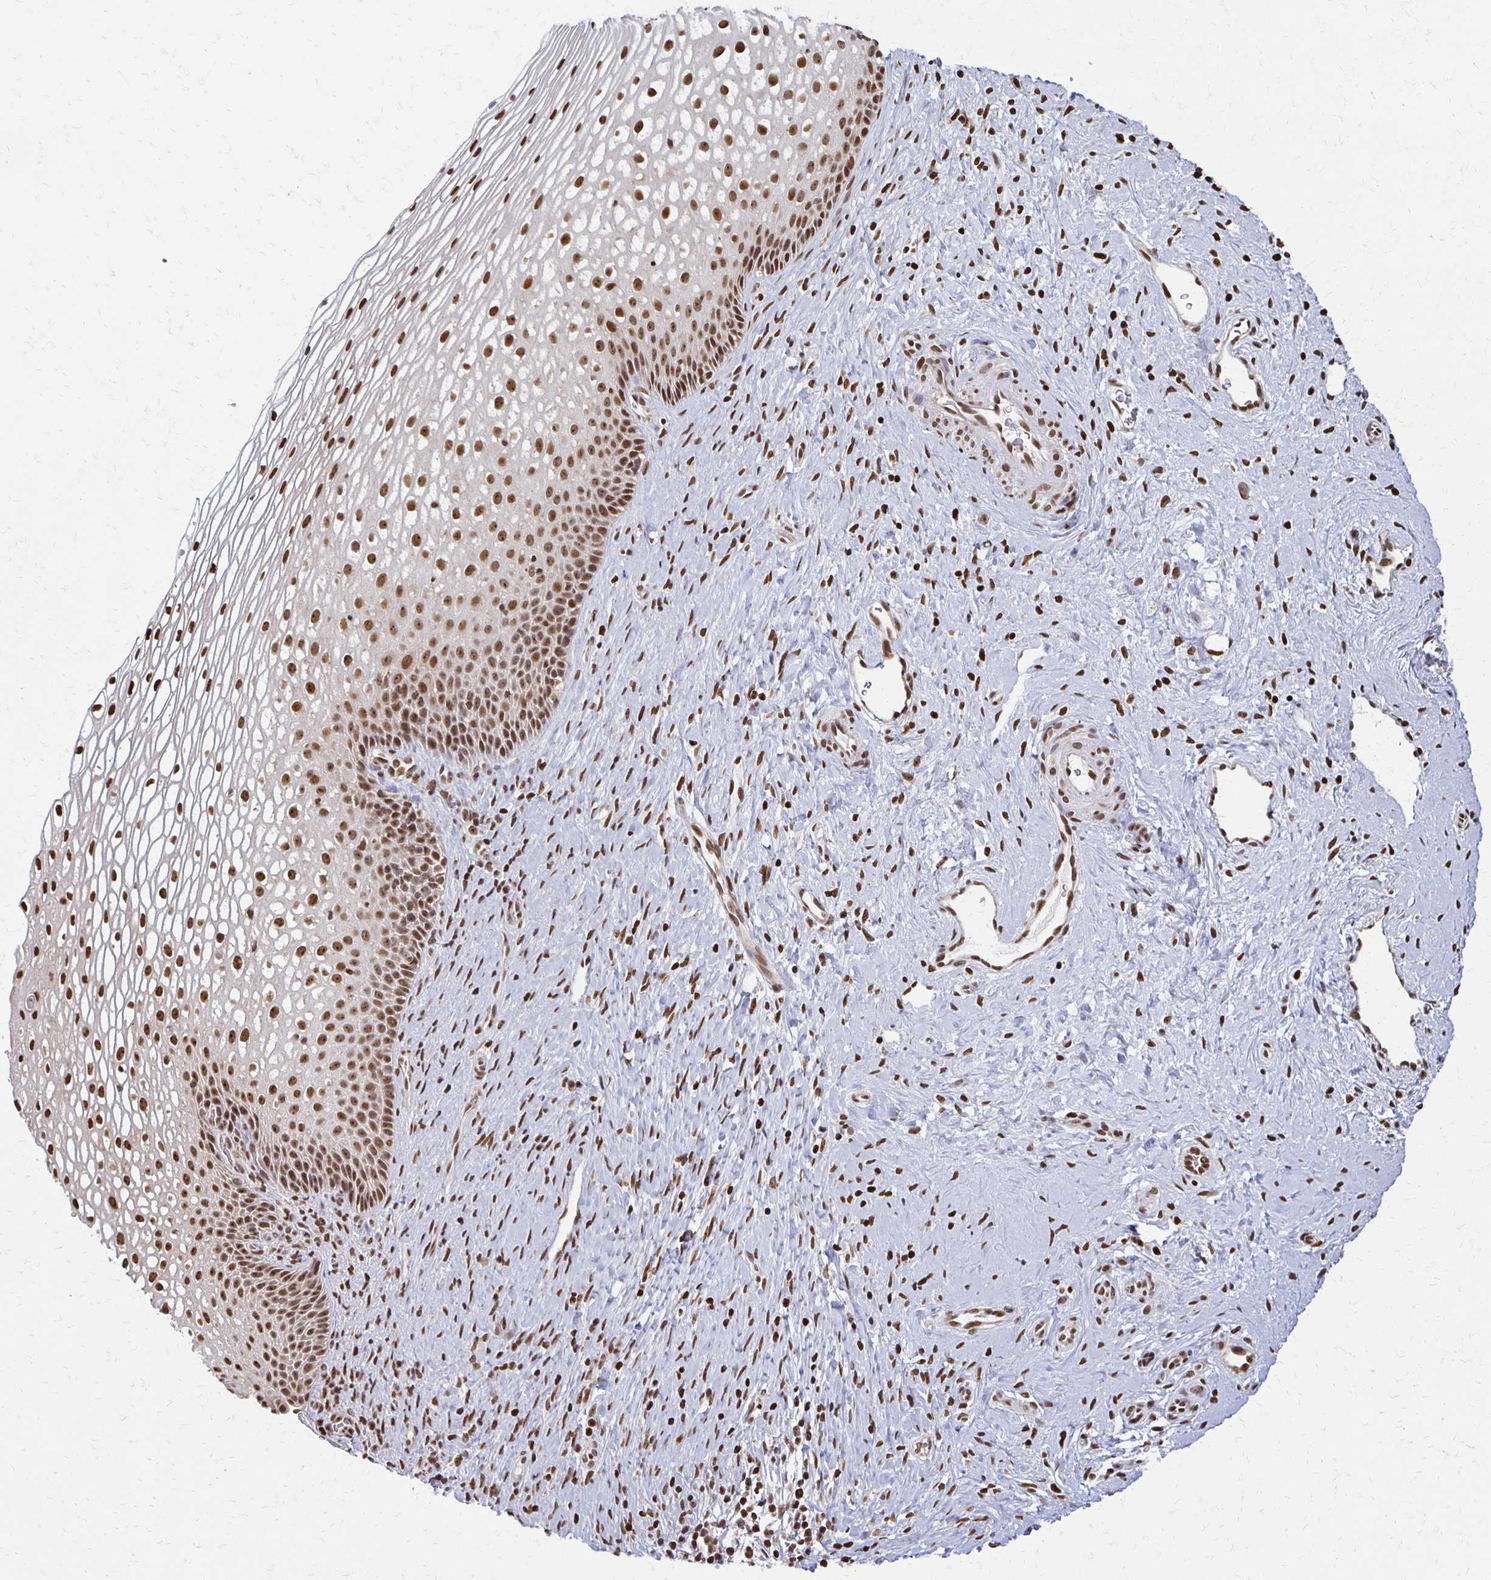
{"staining": {"intensity": "moderate", "quantity": ">75%", "location": "nuclear"}, "tissue": "cervix", "cell_type": "Squamous epithelial cells", "image_type": "normal", "snomed": [{"axis": "morphology", "description": "Normal tissue, NOS"}, {"axis": "topography", "description": "Cervix"}], "caption": "Immunohistochemical staining of normal cervix demonstrates >75% levels of moderate nuclear protein expression in approximately >75% of squamous epithelial cells.", "gene": "HOXA9", "patient": {"sex": "female", "age": 34}}